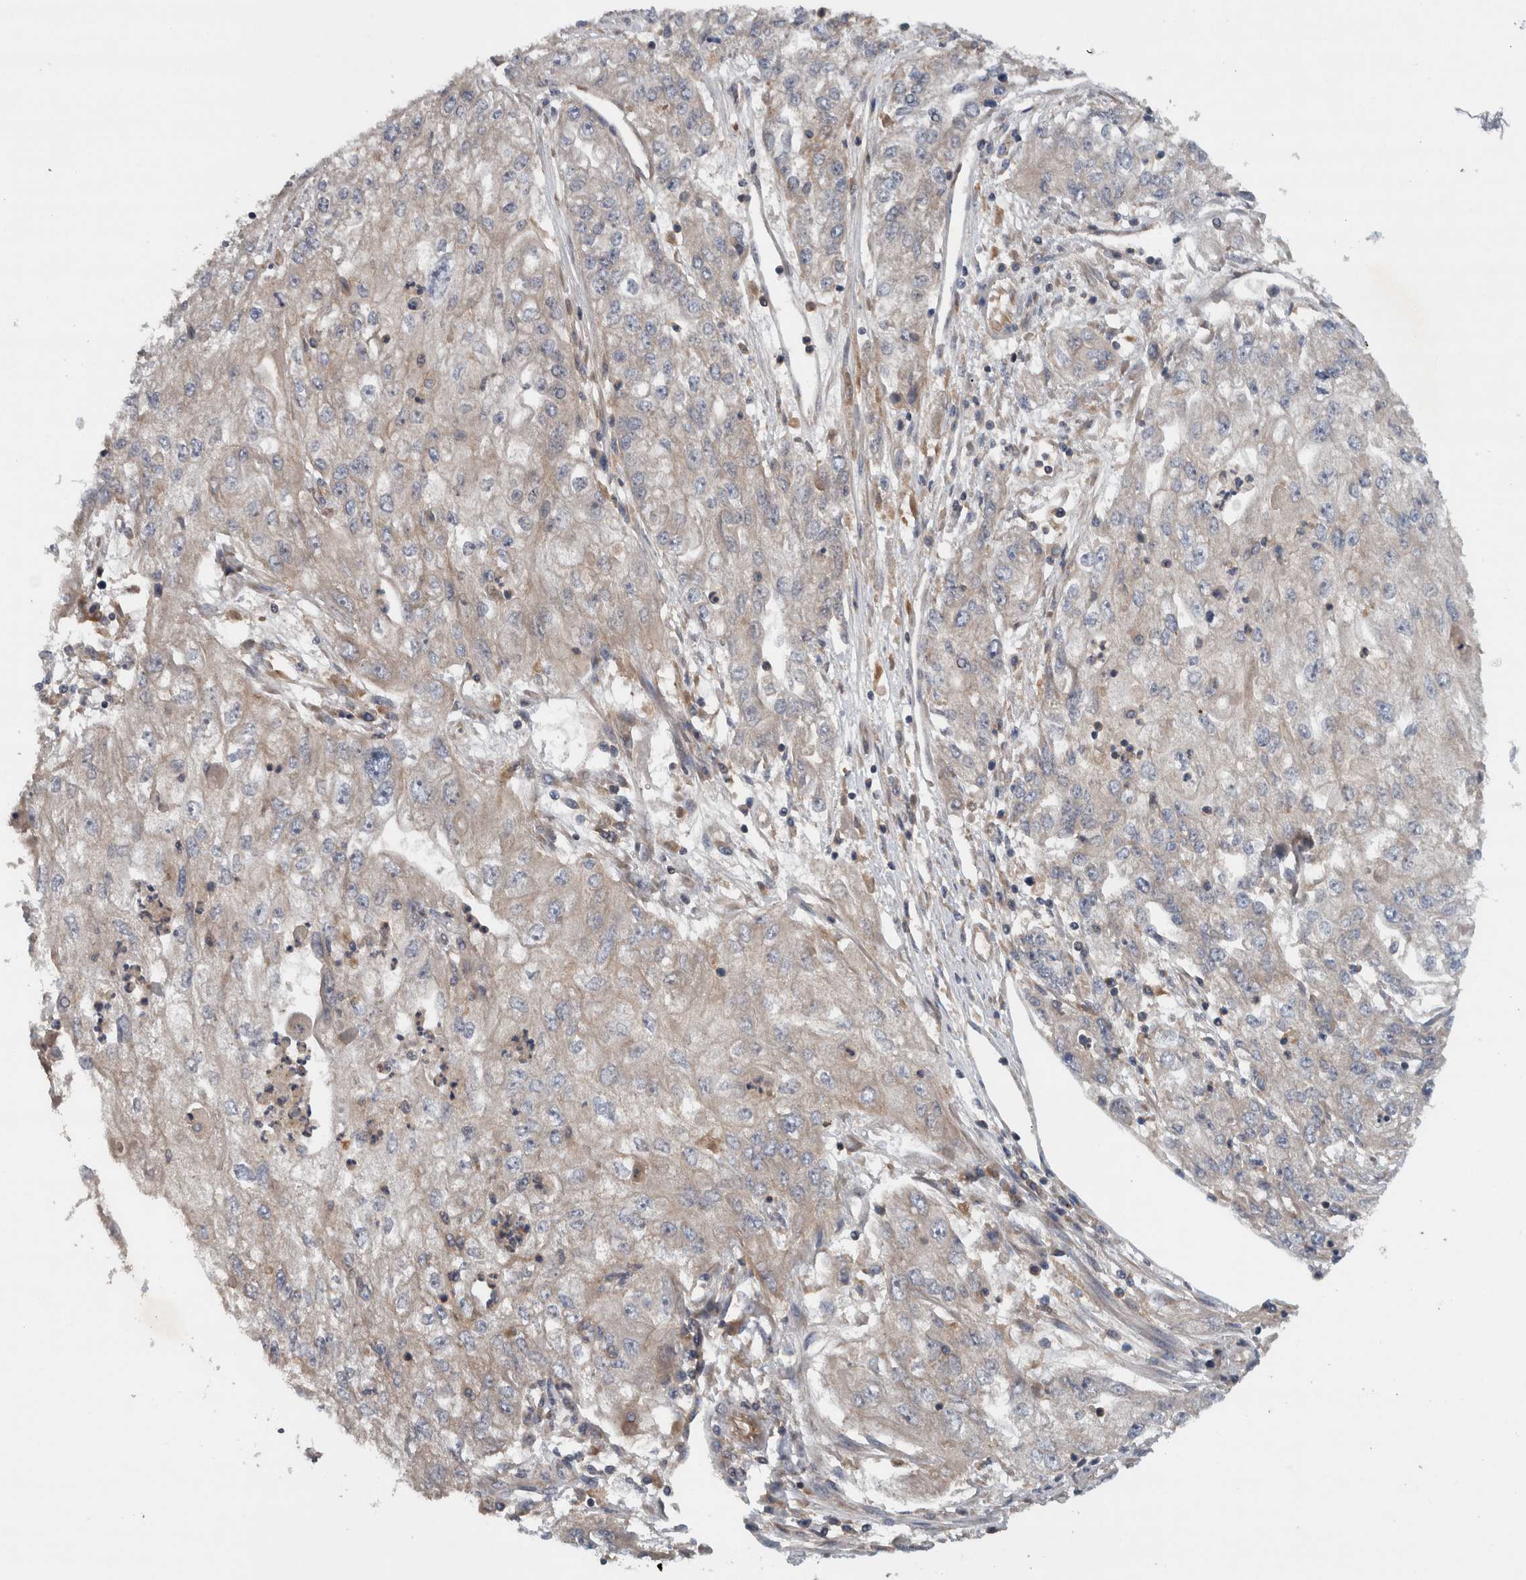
{"staining": {"intensity": "negative", "quantity": "none", "location": "none"}, "tissue": "endometrial cancer", "cell_type": "Tumor cells", "image_type": "cancer", "snomed": [{"axis": "morphology", "description": "Adenocarcinoma, NOS"}, {"axis": "topography", "description": "Endometrium"}], "caption": "Immunohistochemical staining of endometrial adenocarcinoma shows no significant staining in tumor cells.", "gene": "SCARA5", "patient": {"sex": "female", "age": 49}}